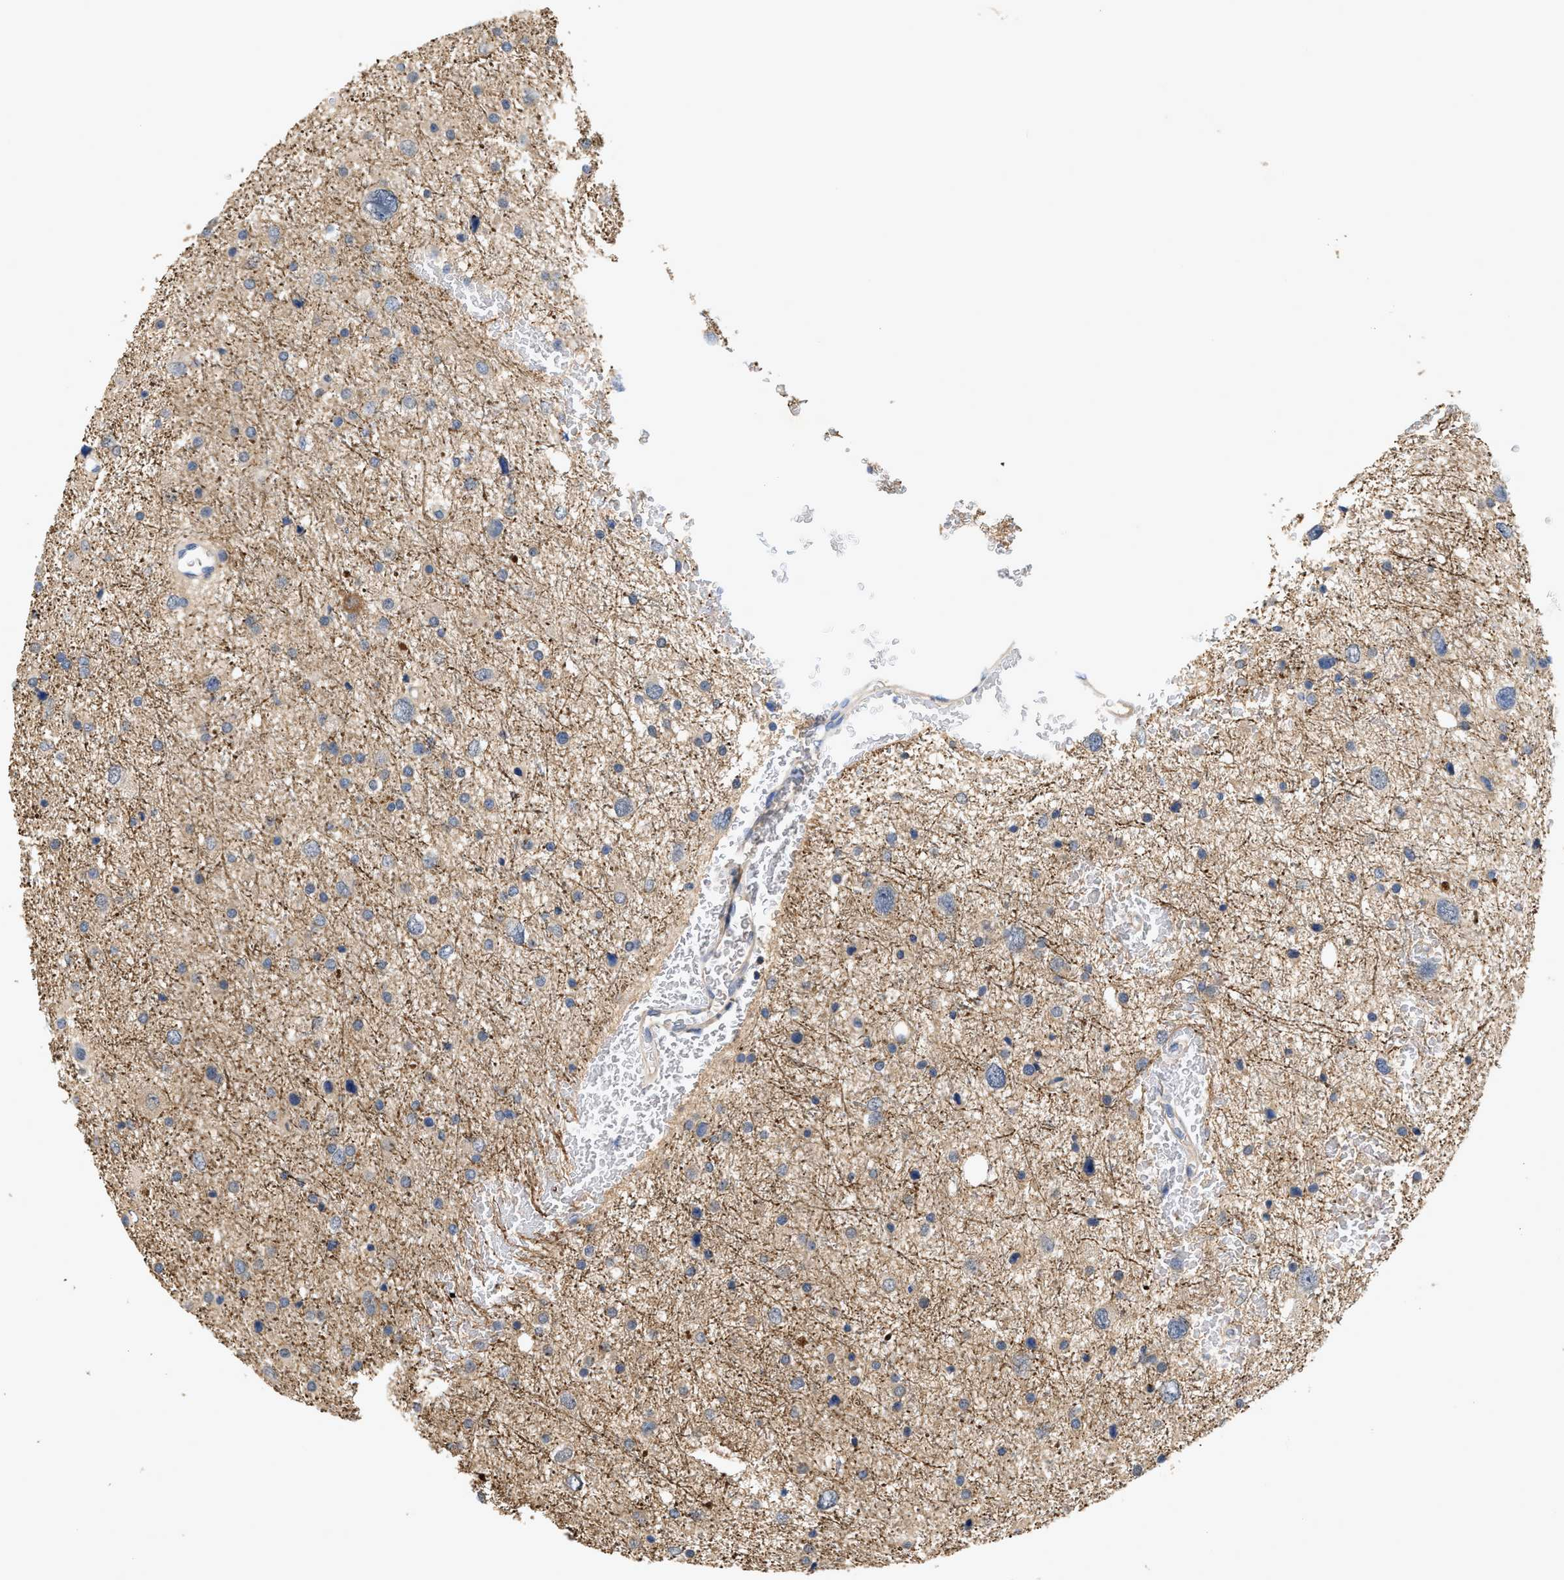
{"staining": {"intensity": "weak", "quantity": ">75%", "location": "cytoplasmic/membranous"}, "tissue": "glioma", "cell_type": "Tumor cells", "image_type": "cancer", "snomed": [{"axis": "morphology", "description": "Glioma, malignant, Low grade"}, {"axis": "topography", "description": "Brain"}], "caption": "Tumor cells show low levels of weak cytoplasmic/membranous staining in about >75% of cells in low-grade glioma (malignant).", "gene": "CRYM", "patient": {"sex": "female", "age": 37}}